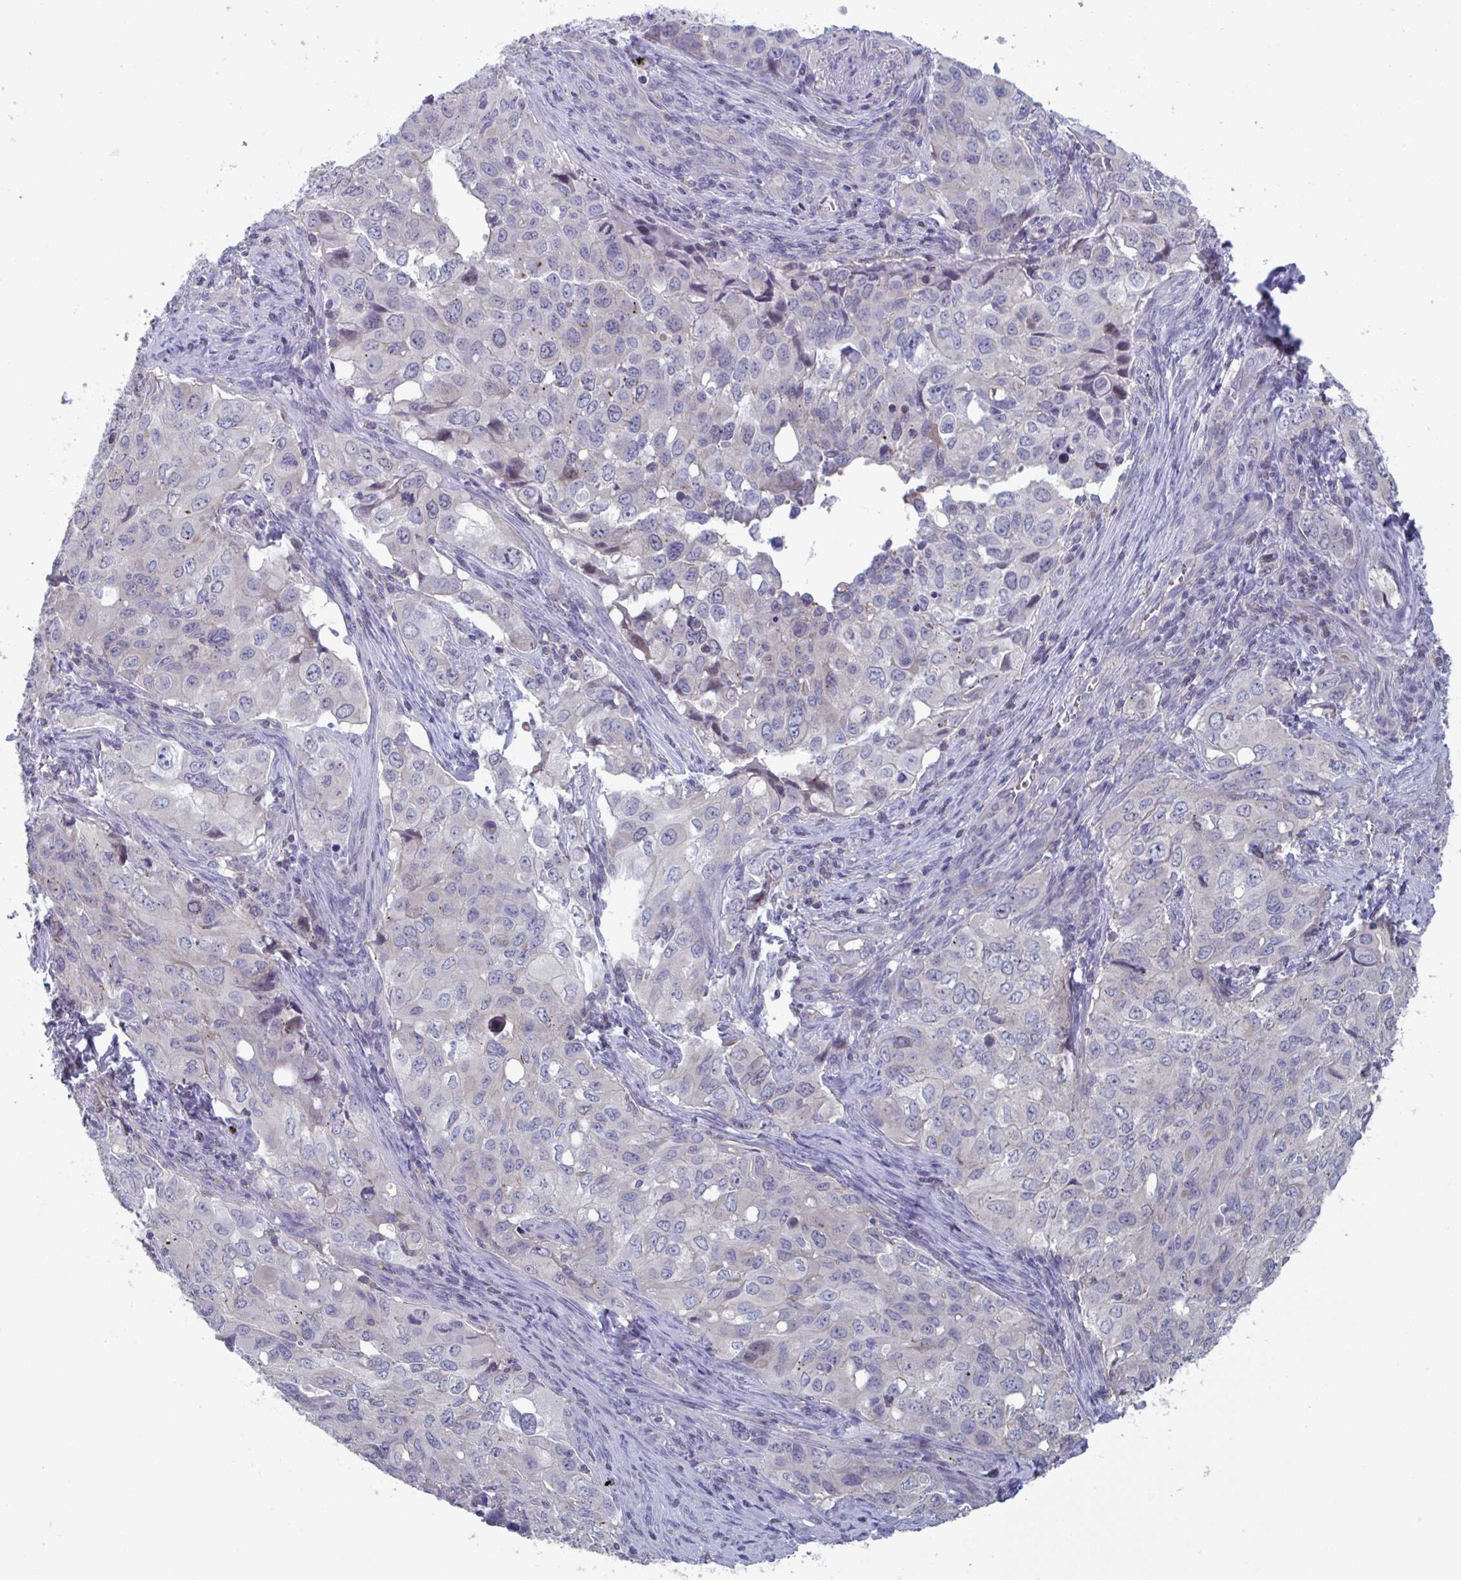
{"staining": {"intensity": "weak", "quantity": "<25%", "location": "nuclear"}, "tissue": "lung cancer", "cell_type": "Tumor cells", "image_type": "cancer", "snomed": [{"axis": "morphology", "description": "Adenocarcinoma, NOS"}, {"axis": "morphology", "description": "Adenocarcinoma, metastatic, NOS"}, {"axis": "topography", "description": "Lymph node"}, {"axis": "topography", "description": "Lung"}], "caption": "Immunohistochemical staining of lung adenocarcinoma exhibits no significant positivity in tumor cells.", "gene": "STK26", "patient": {"sex": "female", "age": 42}}